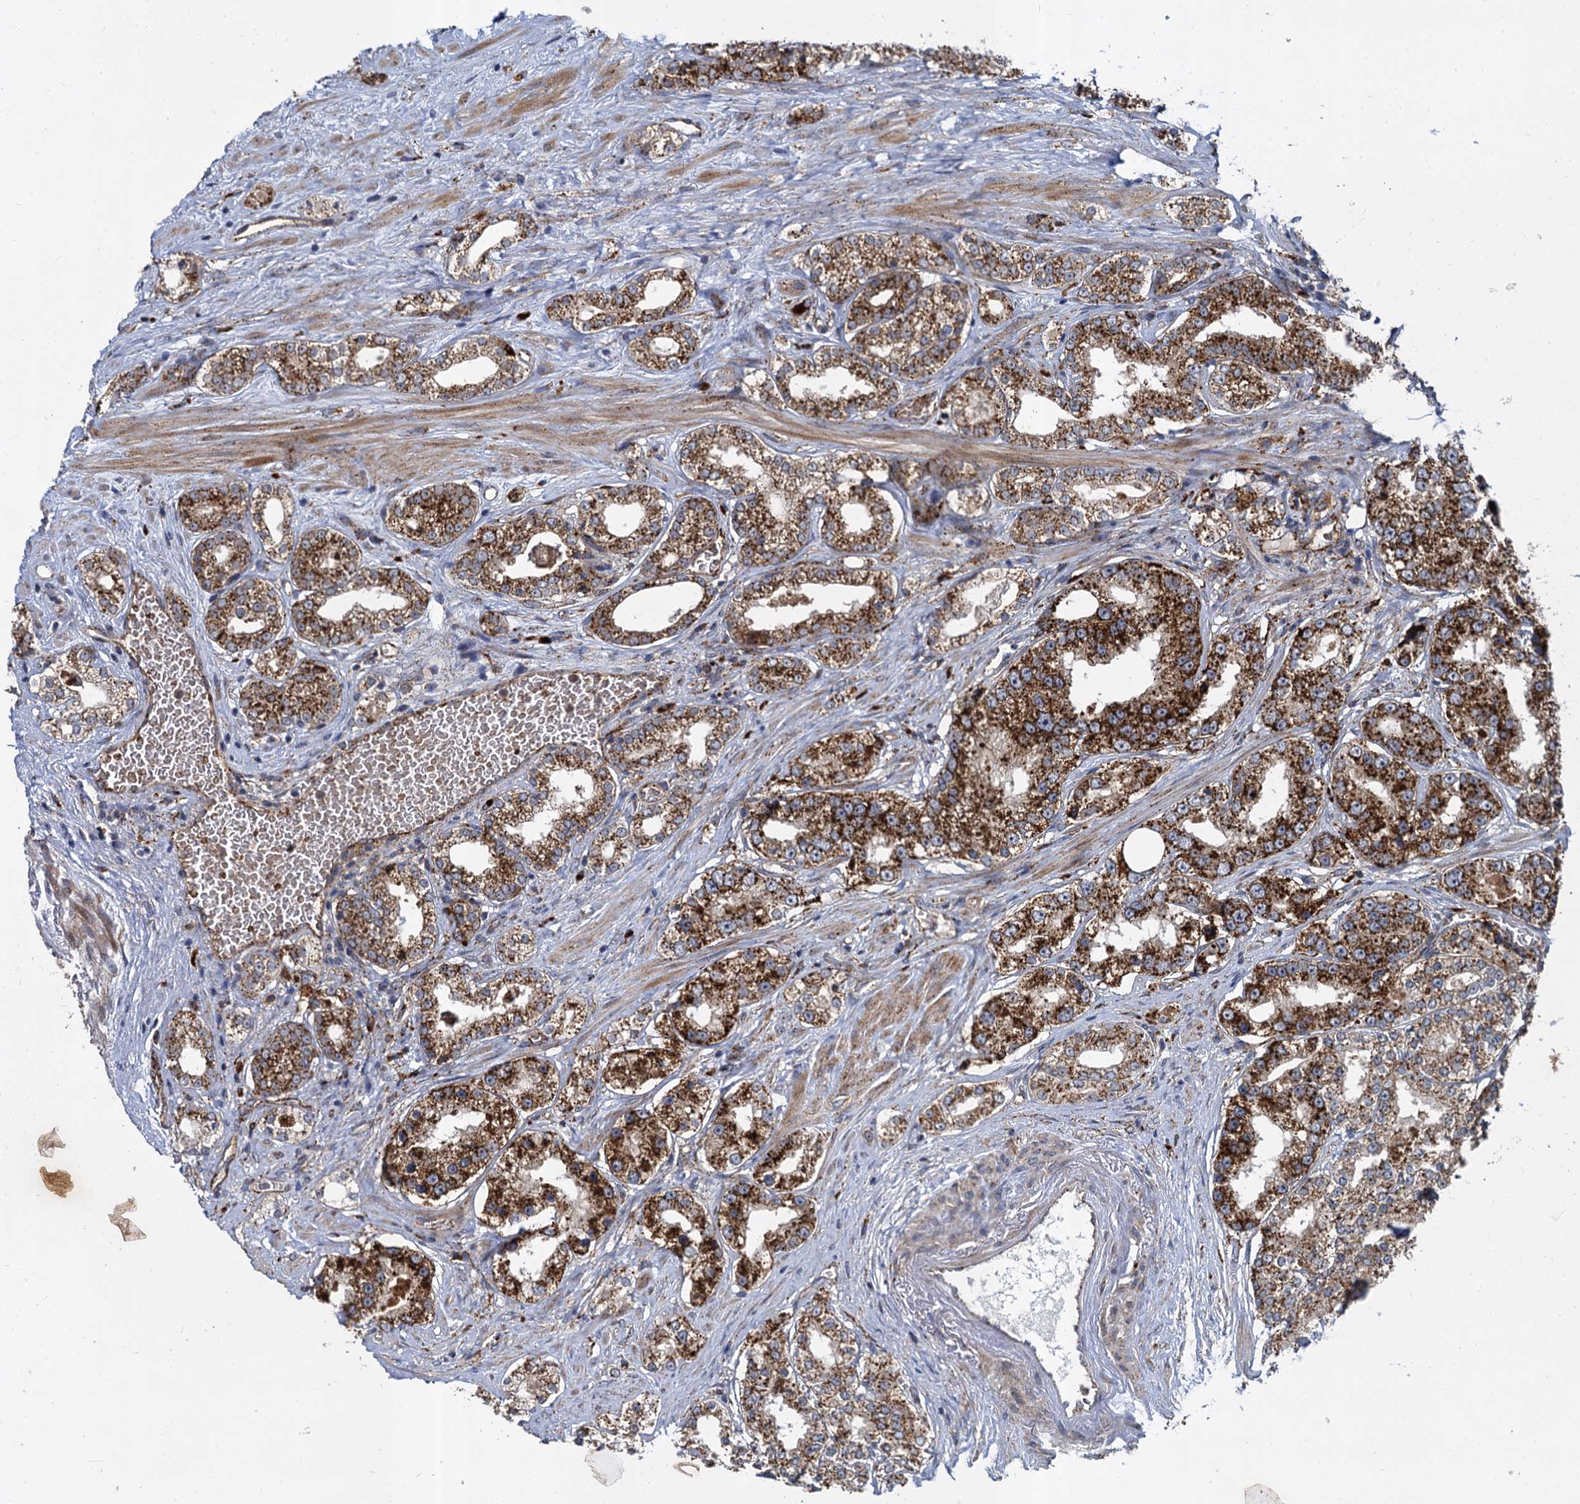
{"staining": {"intensity": "strong", "quantity": ">75%", "location": "cytoplasmic/membranous"}, "tissue": "prostate cancer", "cell_type": "Tumor cells", "image_type": "cancer", "snomed": [{"axis": "morphology", "description": "Normal tissue, NOS"}, {"axis": "morphology", "description": "Adenocarcinoma, High grade"}, {"axis": "topography", "description": "Prostate"}], "caption": "Human high-grade adenocarcinoma (prostate) stained with a brown dye displays strong cytoplasmic/membranous positive positivity in about >75% of tumor cells.", "gene": "GBA1", "patient": {"sex": "male", "age": 83}}